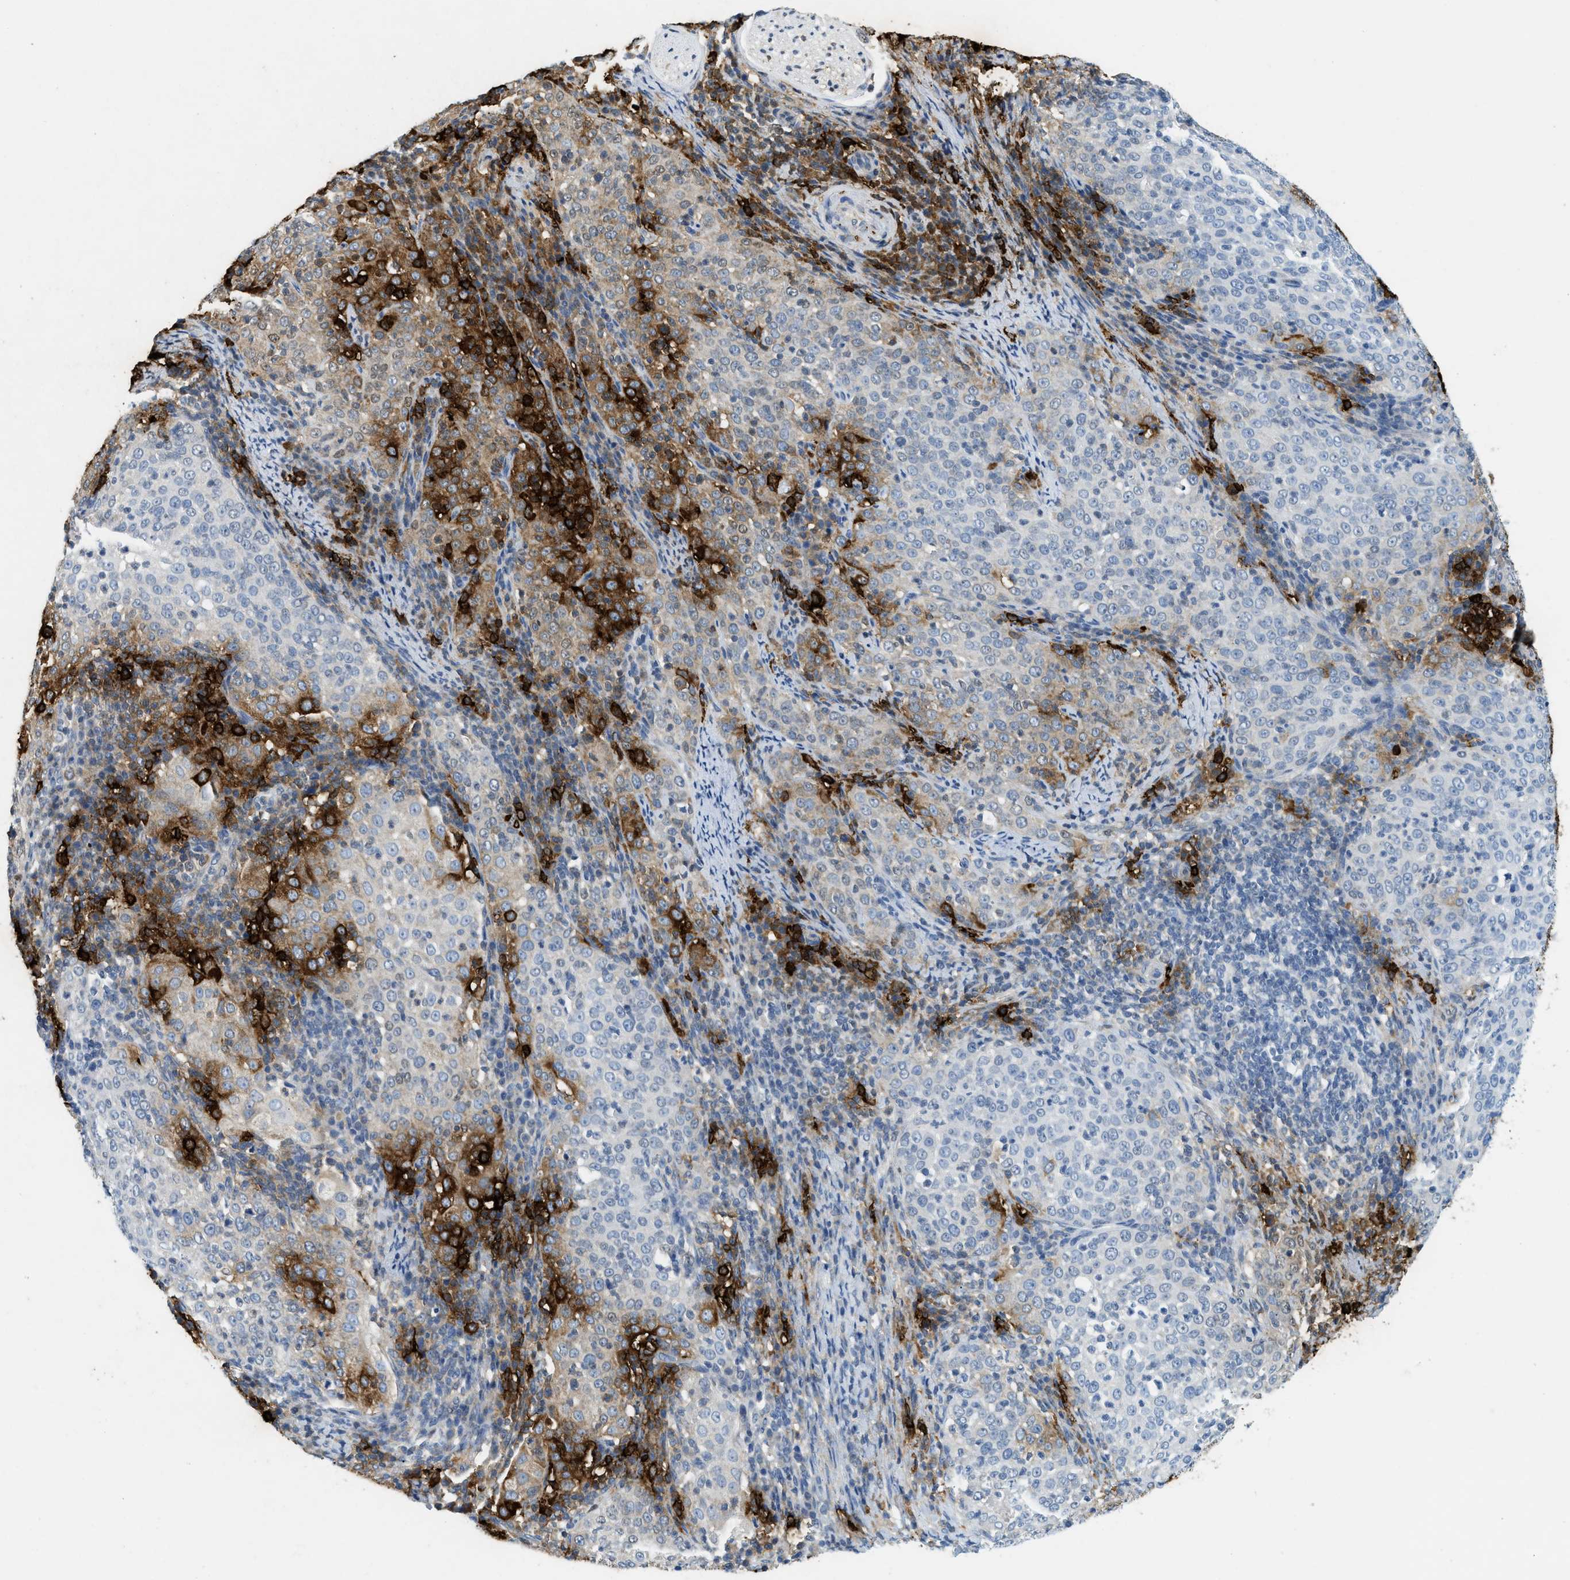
{"staining": {"intensity": "strong", "quantity": "<25%", "location": "cytoplasmic/membranous"}, "tissue": "cervical cancer", "cell_type": "Tumor cells", "image_type": "cancer", "snomed": [{"axis": "morphology", "description": "Squamous cell carcinoma, NOS"}, {"axis": "topography", "description": "Cervix"}], "caption": "Human cervical cancer stained with a protein marker displays strong staining in tumor cells.", "gene": "TPSAB1", "patient": {"sex": "female", "age": 51}}